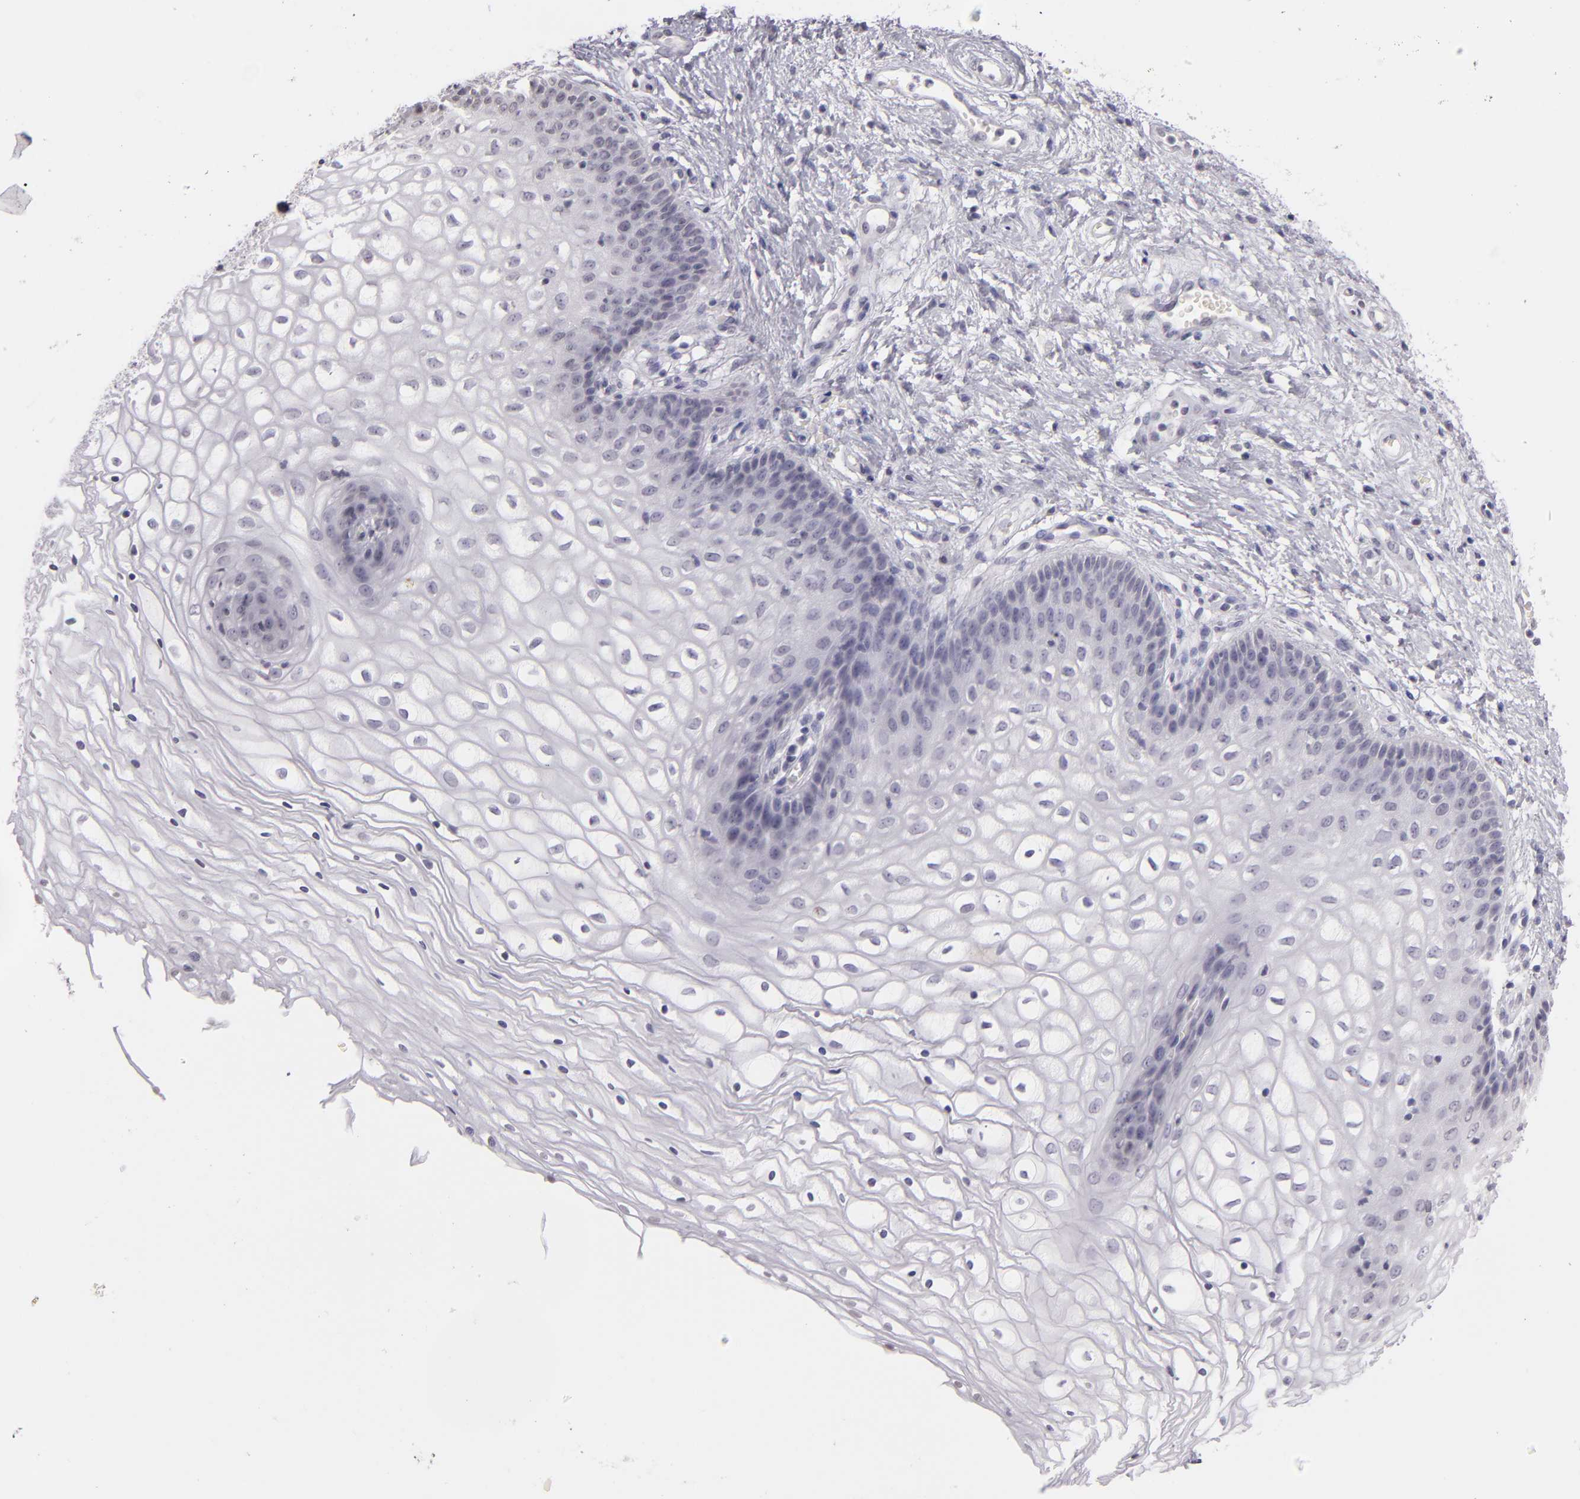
{"staining": {"intensity": "negative", "quantity": "none", "location": "none"}, "tissue": "vagina", "cell_type": "Squamous epithelial cells", "image_type": "normal", "snomed": [{"axis": "morphology", "description": "Normal tissue, NOS"}, {"axis": "topography", "description": "Vagina"}], "caption": "Immunohistochemistry (IHC) histopathology image of unremarkable human vagina stained for a protein (brown), which displays no expression in squamous epithelial cells.", "gene": "CD40", "patient": {"sex": "female", "age": 34}}